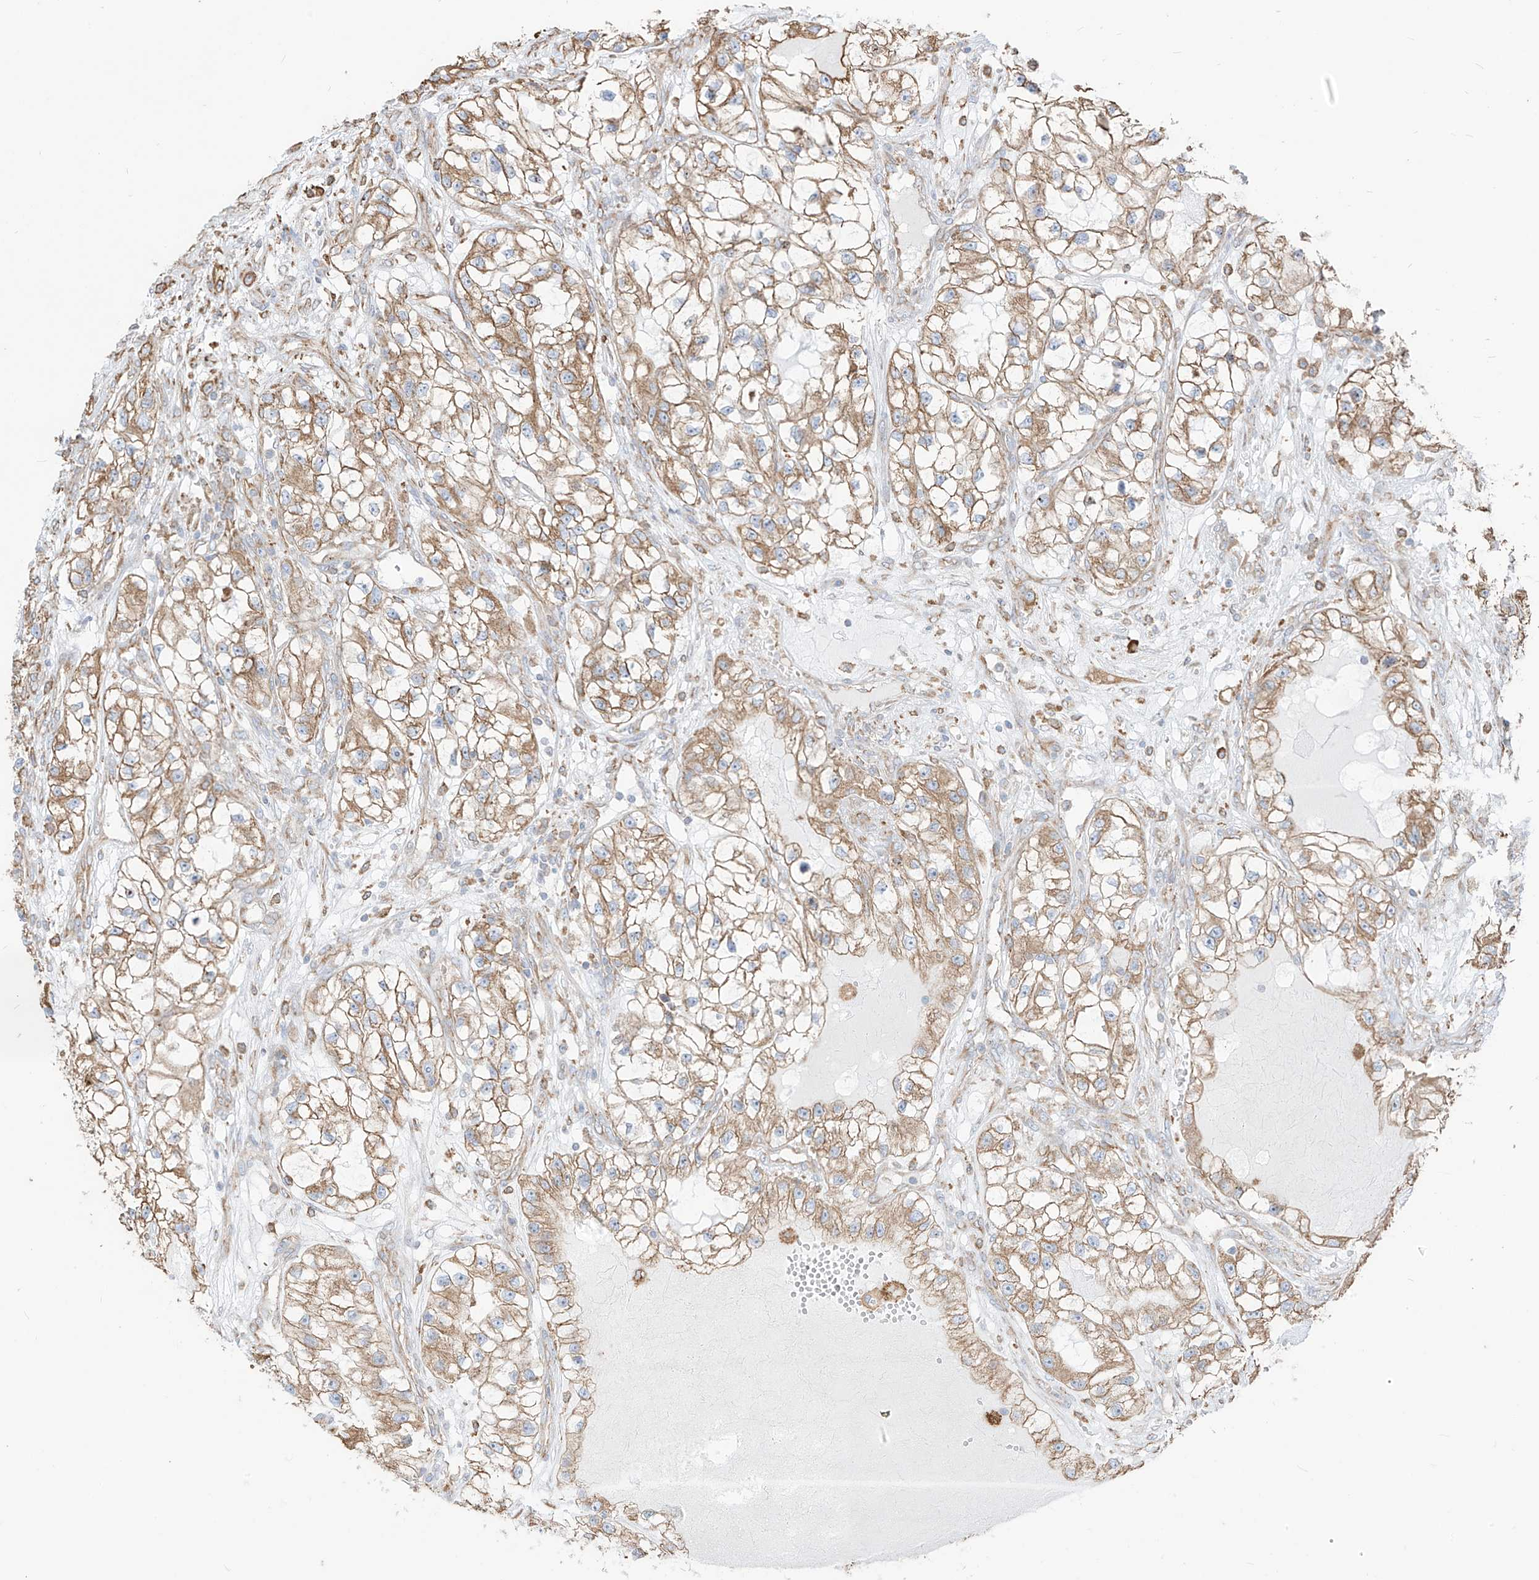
{"staining": {"intensity": "moderate", "quantity": ">75%", "location": "cytoplasmic/membranous"}, "tissue": "renal cancer", "cell_type": "Tumor cells", "image_type": "cancer", "snomed": [{"axis": "morphology", "description": "Adenocarcinoma, NOS"}, {"axis": "topography", "description": "Kidney"}], "caption": "A brown stain highlights moderate cytoplasmic/membranous staining of a protein in human renal cancer tumor cells.", "gene": "PDIA6", "patient": {"sex": "female", "age": 57}}